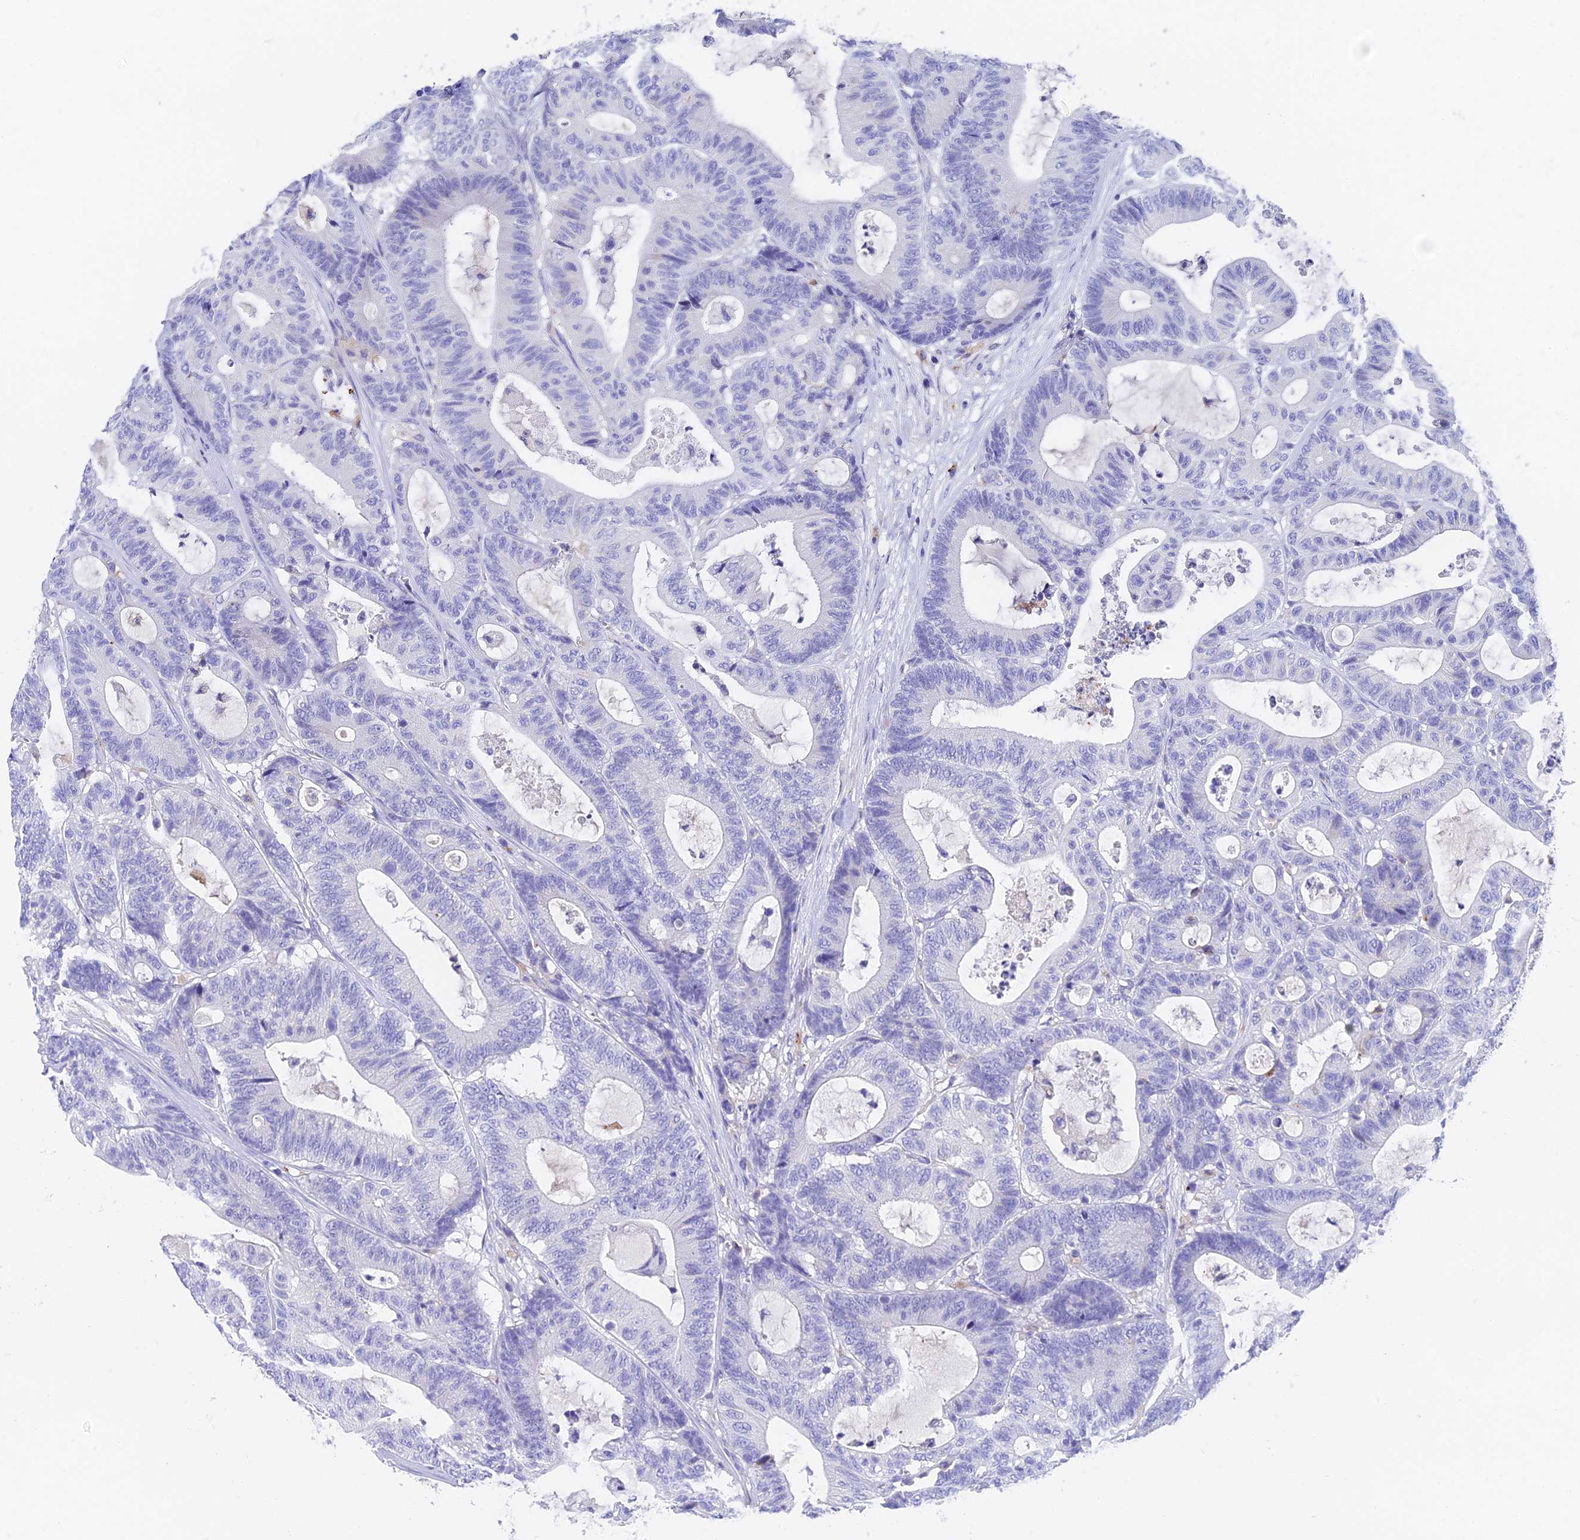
{"staining": {"intensity": "negative", "quantity": "none", "location": "none"}, "tissue": "colorectal cancer", "cell_type": "Tumor cells", "image_type": "cancer", "snomed": [{"axis": "morphology", "description": "Adenocarcinoma, NOS"}, {"axis": "topography", "description": "Colon"}], "caption": "An immunohistochemistry (IHC) micrograph of colorectal cancer is shown. There is no staining in tumor cells of colorectal cancer.", "gene": "ADAMTS13", "patient": {"sex": "female", "age": 84}}